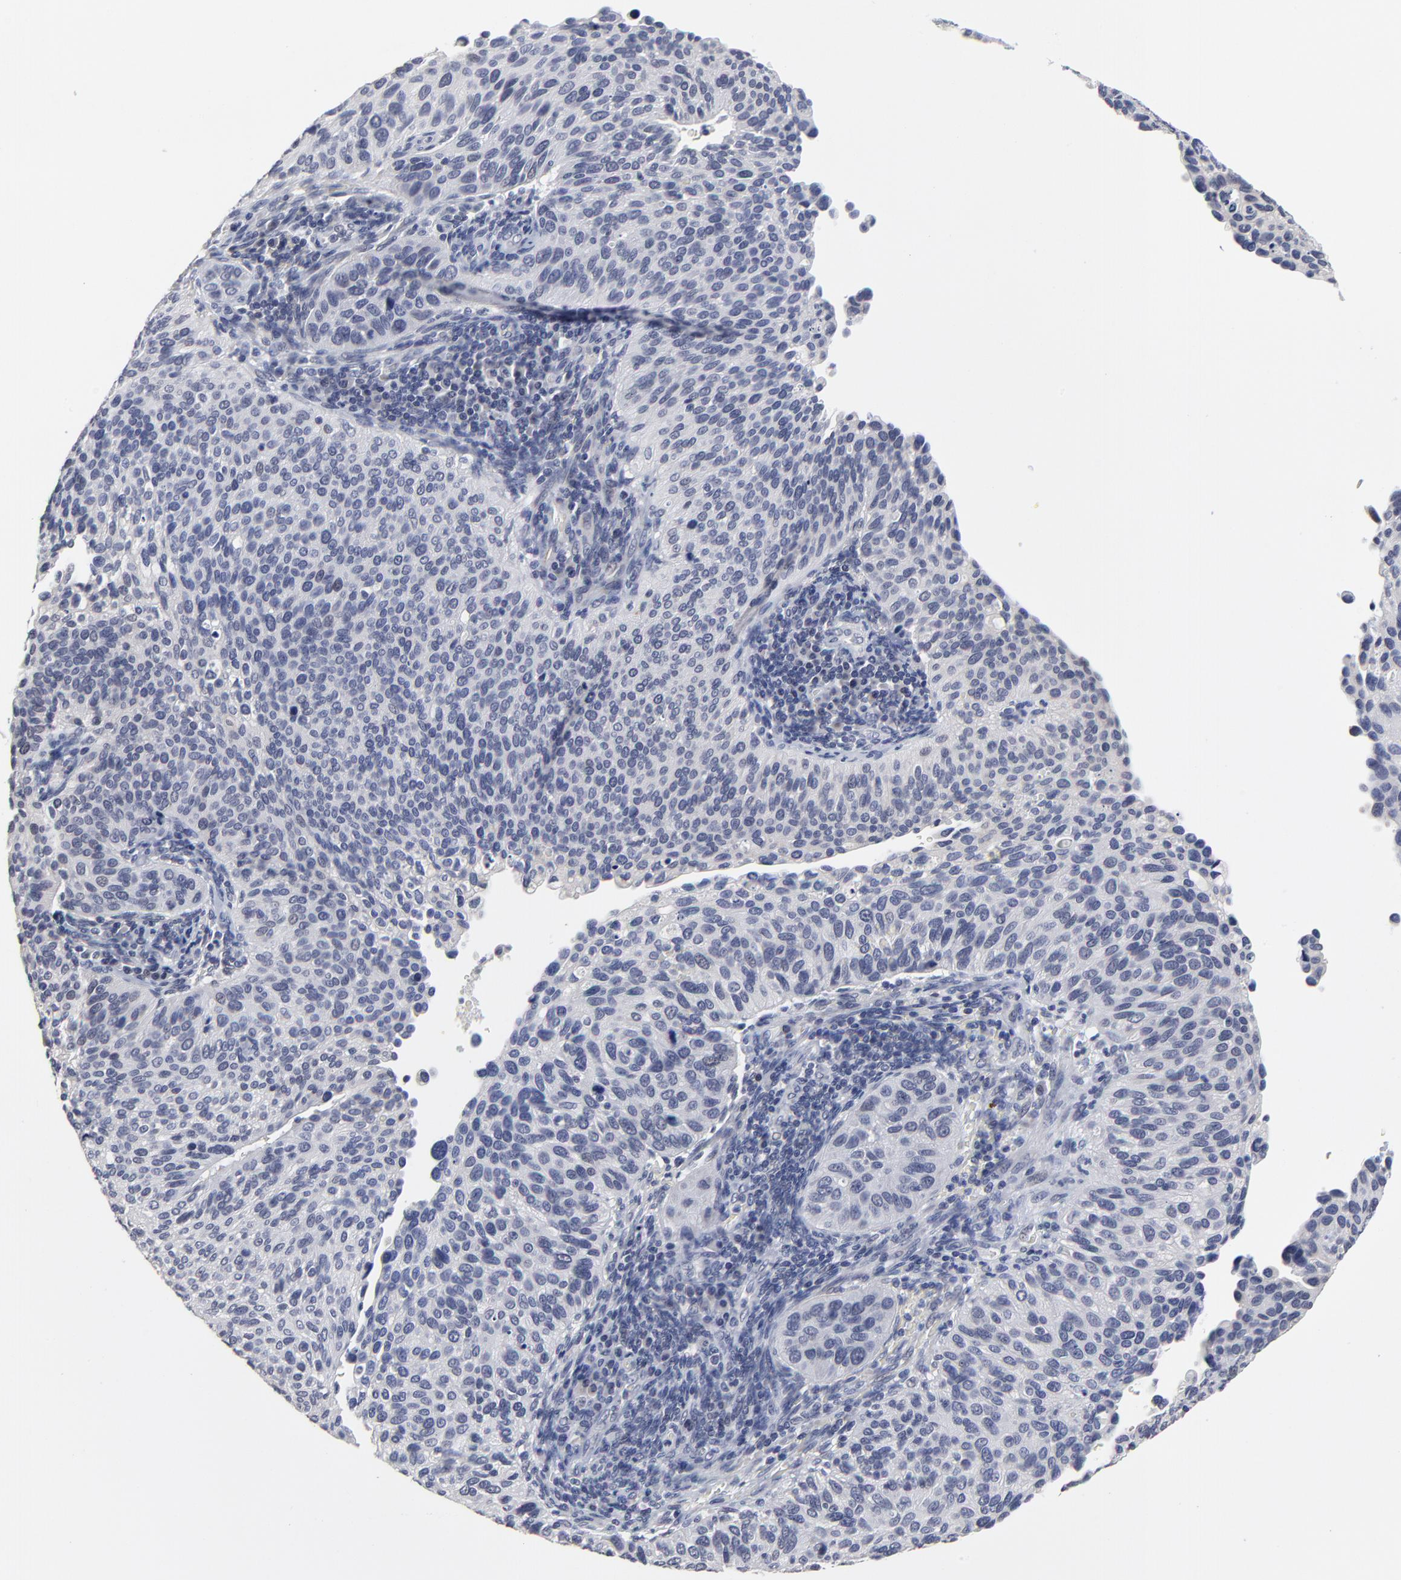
{"staining": {"intensity": "negative", "quantity": "none", "location": "none"}, "tissue": "cervical cancer", "cell_type": "Tumor cells", "image_type": "cancer", "snomed": [{"axis": "morphology", "description": "Adenocarcinoma, NOS"}, {"axis": "topography", "description": "Cervix"}], "caption": "An immunohistochemistry (IHC) micrograph of cervical adenocarcinoma is shown. There is no staining in tumor cells of cervical adenocarcinoma.", "gene": "MAGEA10", "patient": {"sex": "female", "age": 29}}